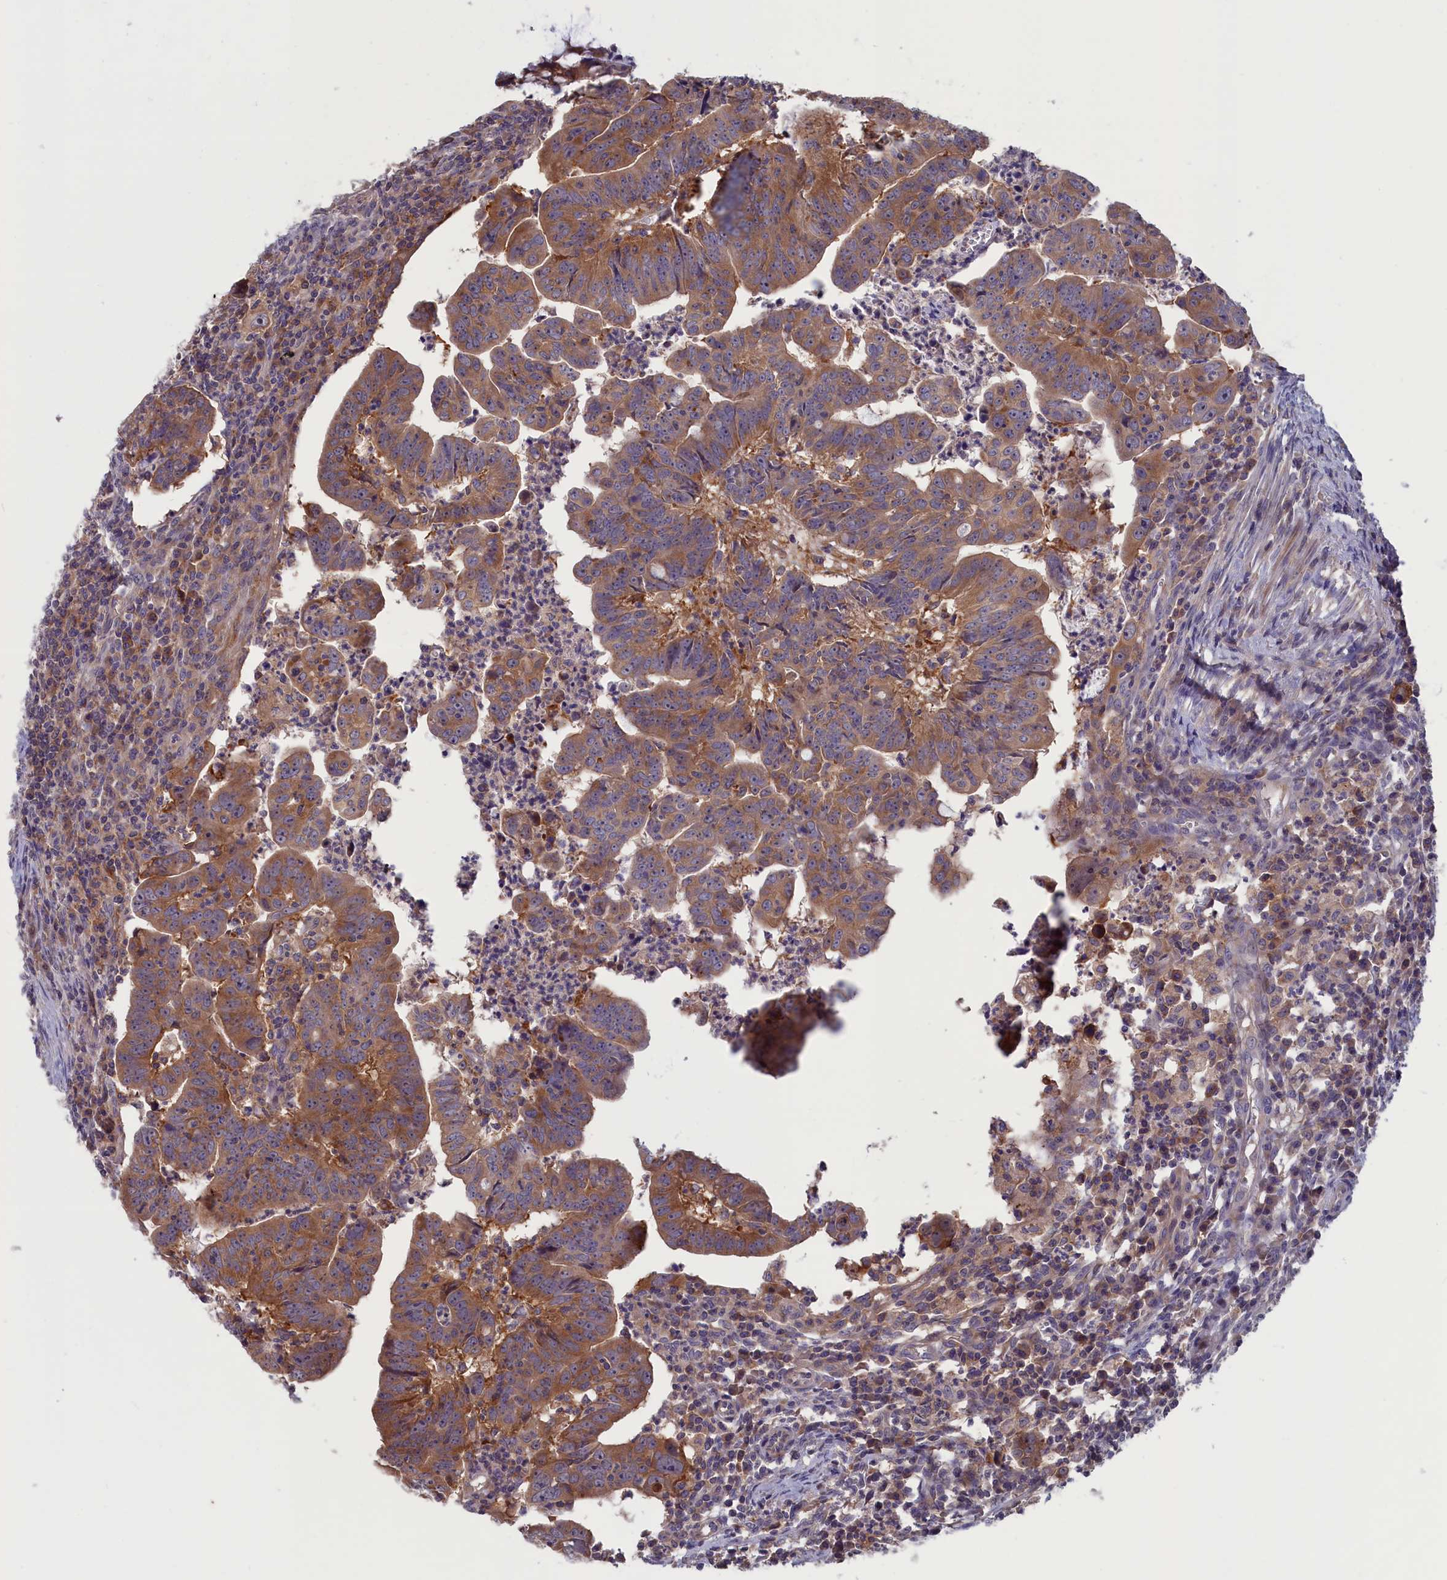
{"staining": {"intensity": "moderate", "quantity": ">75%", "location": "cytoplasmic/membranous"}, "tissue": "colorectal cancer", "cell_type": "Tumor cells", "image_type": "cancer", "snomed": [{"axis": "morphology", "description": "Adenocarcinoma, NOS"}, {"axis": "topography", "description": "Rectum"}], "caption": "Adenocarcinoma (colorectal) stained with DAB immunohistochemistry (IHC) reveals medium levels of moderate cytoplasmic/membranous staining in approximately >75% of tumor cells.", "gene": "CACTIN", "patient": {"sex": "male", "age": 69}}